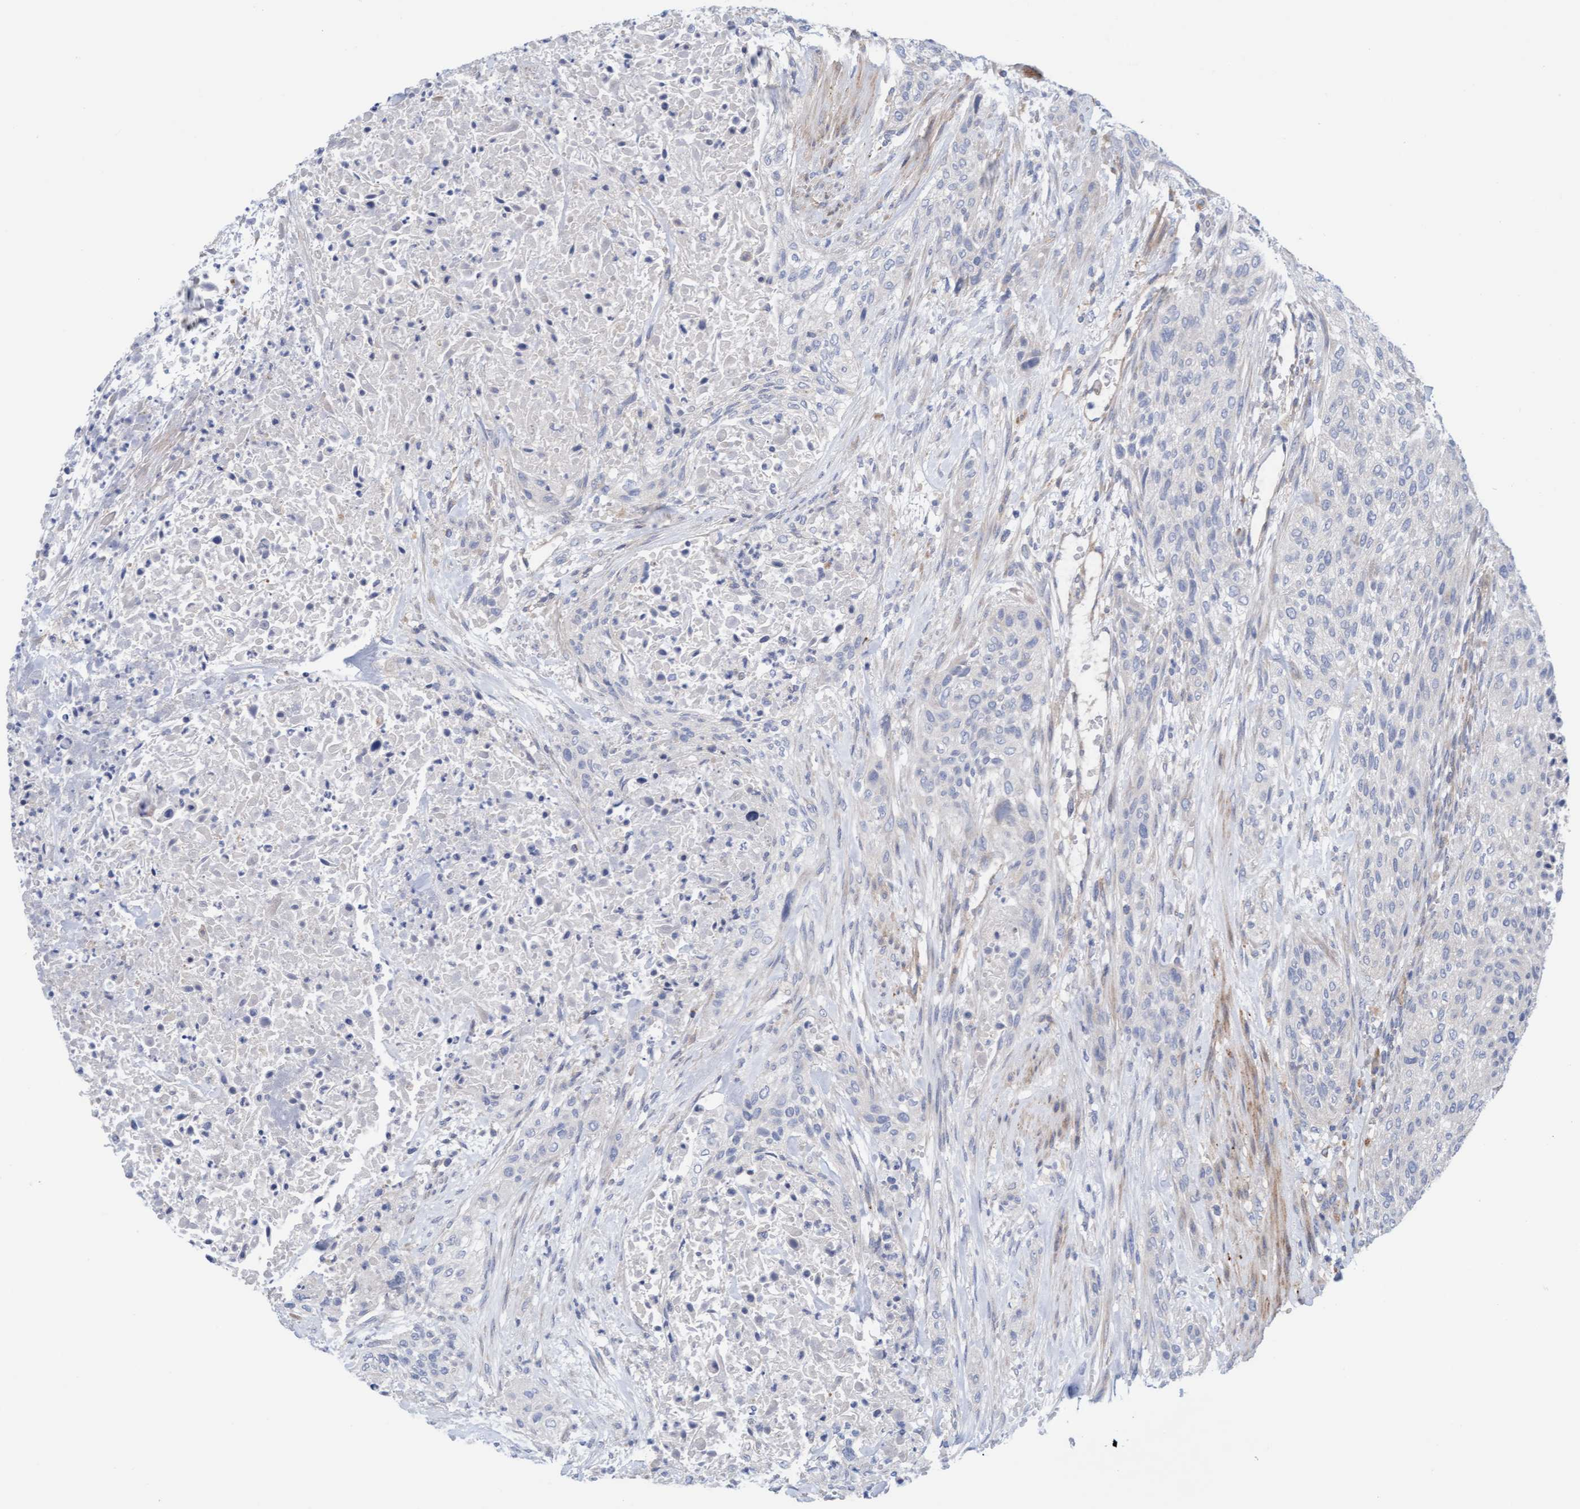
{"staining": {"intensity": "negative", "quantity": "none", "location": "none"}, "tissue": "urothelial cancer", "cell_type": "Tumor cells", "image_type": "cancer", "snomed": [{"axis": "morphology", "description": "Urothelial carcinoma, Low grade"}, {"axis": "morphology", "description": "Urothelial carcinoma, High grade"}, {"axis": "topography", "description": "Urinary bladder"}], "caption": "Immunohistochemistry image of neoplastic tissue: human urothelial carcinoma (high-grade) stained with DAB (3,3'-diaminobenzidine) shows no significant protein staining in tumor cells. The staining is performed using DAB (3,3'-diaminobenzidine) brown chromogen with nuclei counter-stained in using hematoxylin.", "gene": "CDK5RAP3", "patient": {"sex": "male", "age": 35}}